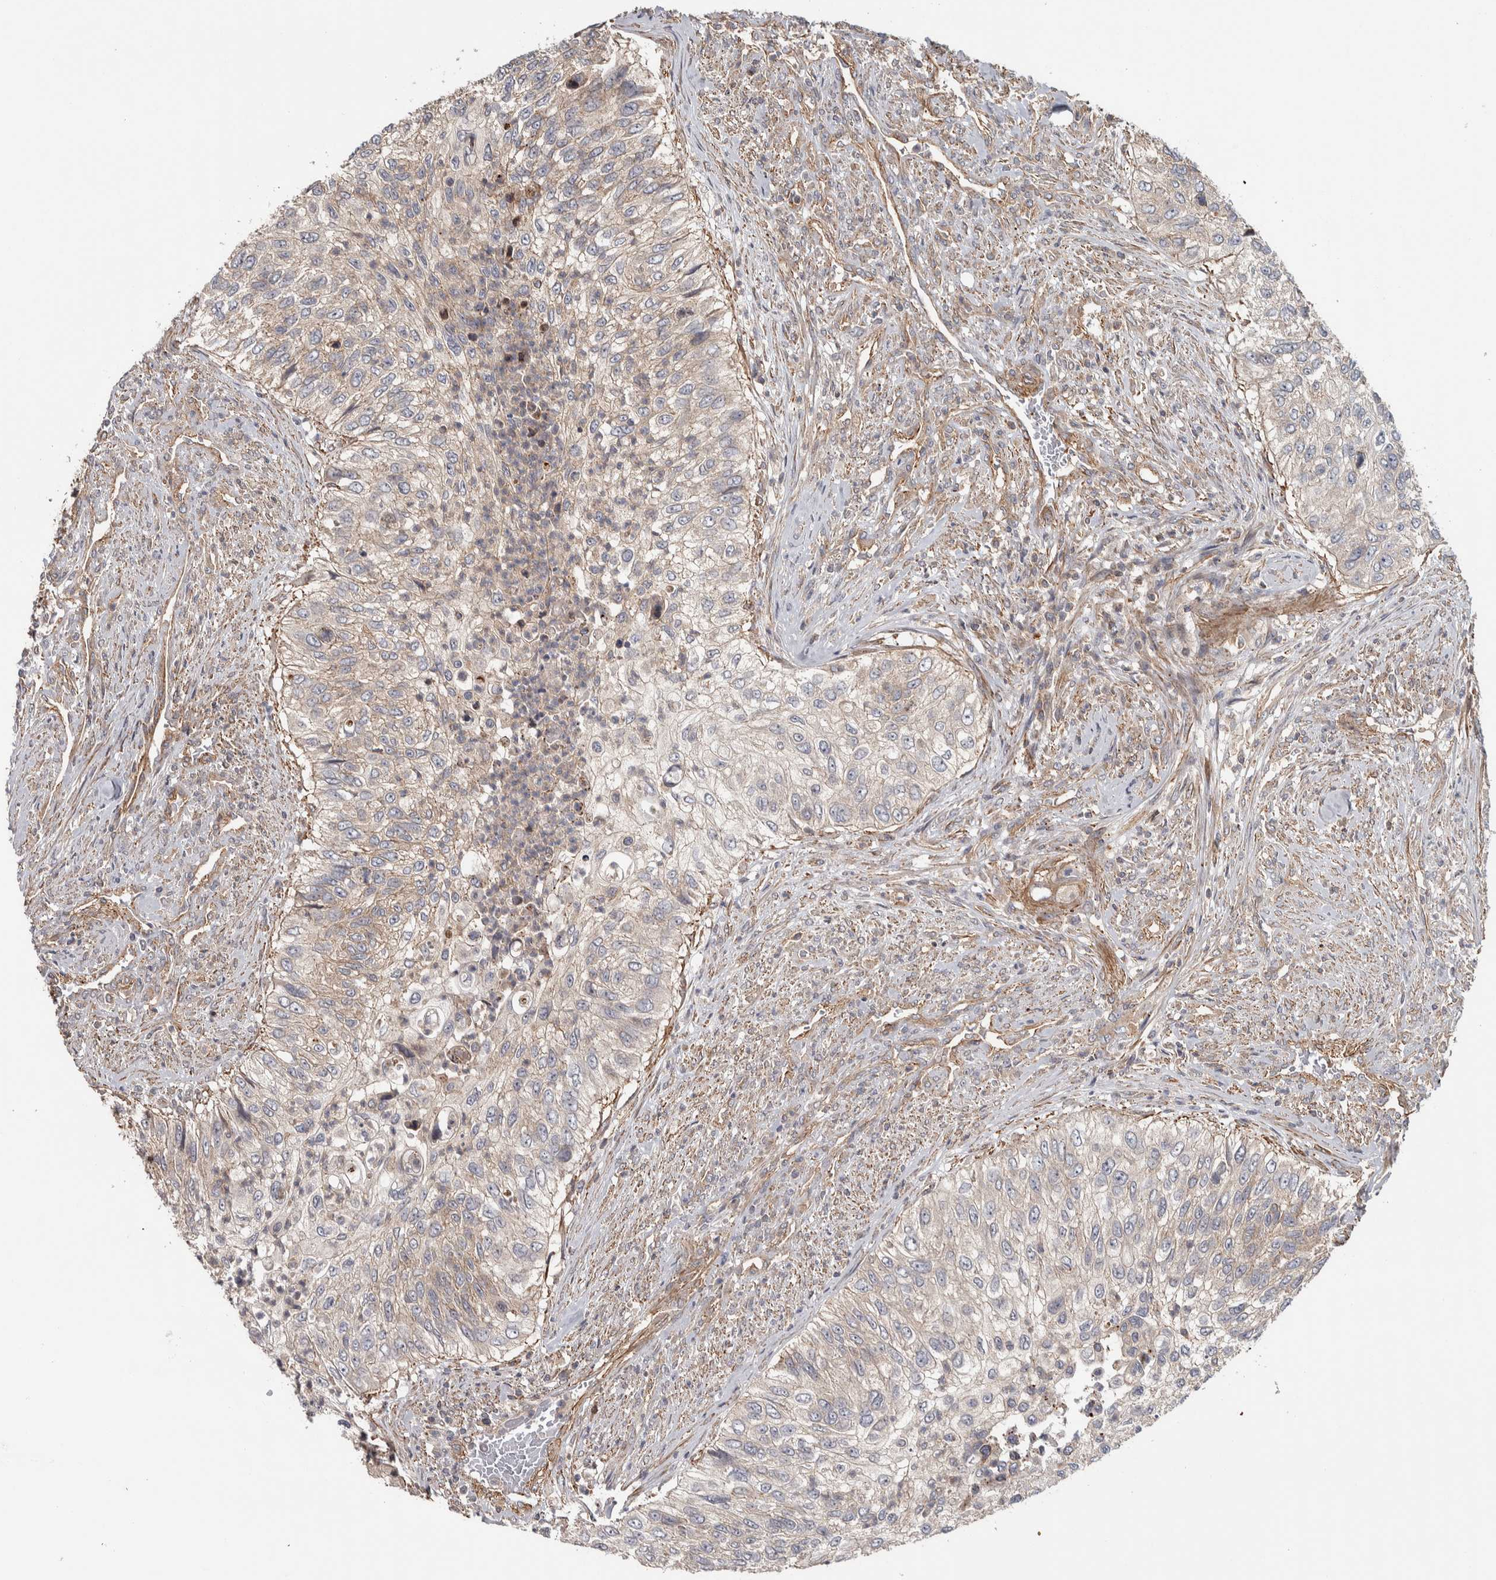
{"staining": {"intensity": "weak", "quantity": "25%-75%", "location": "cytoplasmic/membranous"}, "tissue": "urothelial cancer", "cell_type": "Tumor cells", "image_type": "cancer", "snomed": [{"axis": "morphology", "description": "Urothelial carcinoma, High grade"}, {"axis": "topography", "description": "Urinary bladder"}], "caption": "The photomicrograph reveals staining of high-grade urothelial carcinoma, revealing weak cytoplasmic/membranous protein expression (brown color) within tumor cells.", "gene": "CHMP4C", "patient": {"sex": "female", "age": 60}}